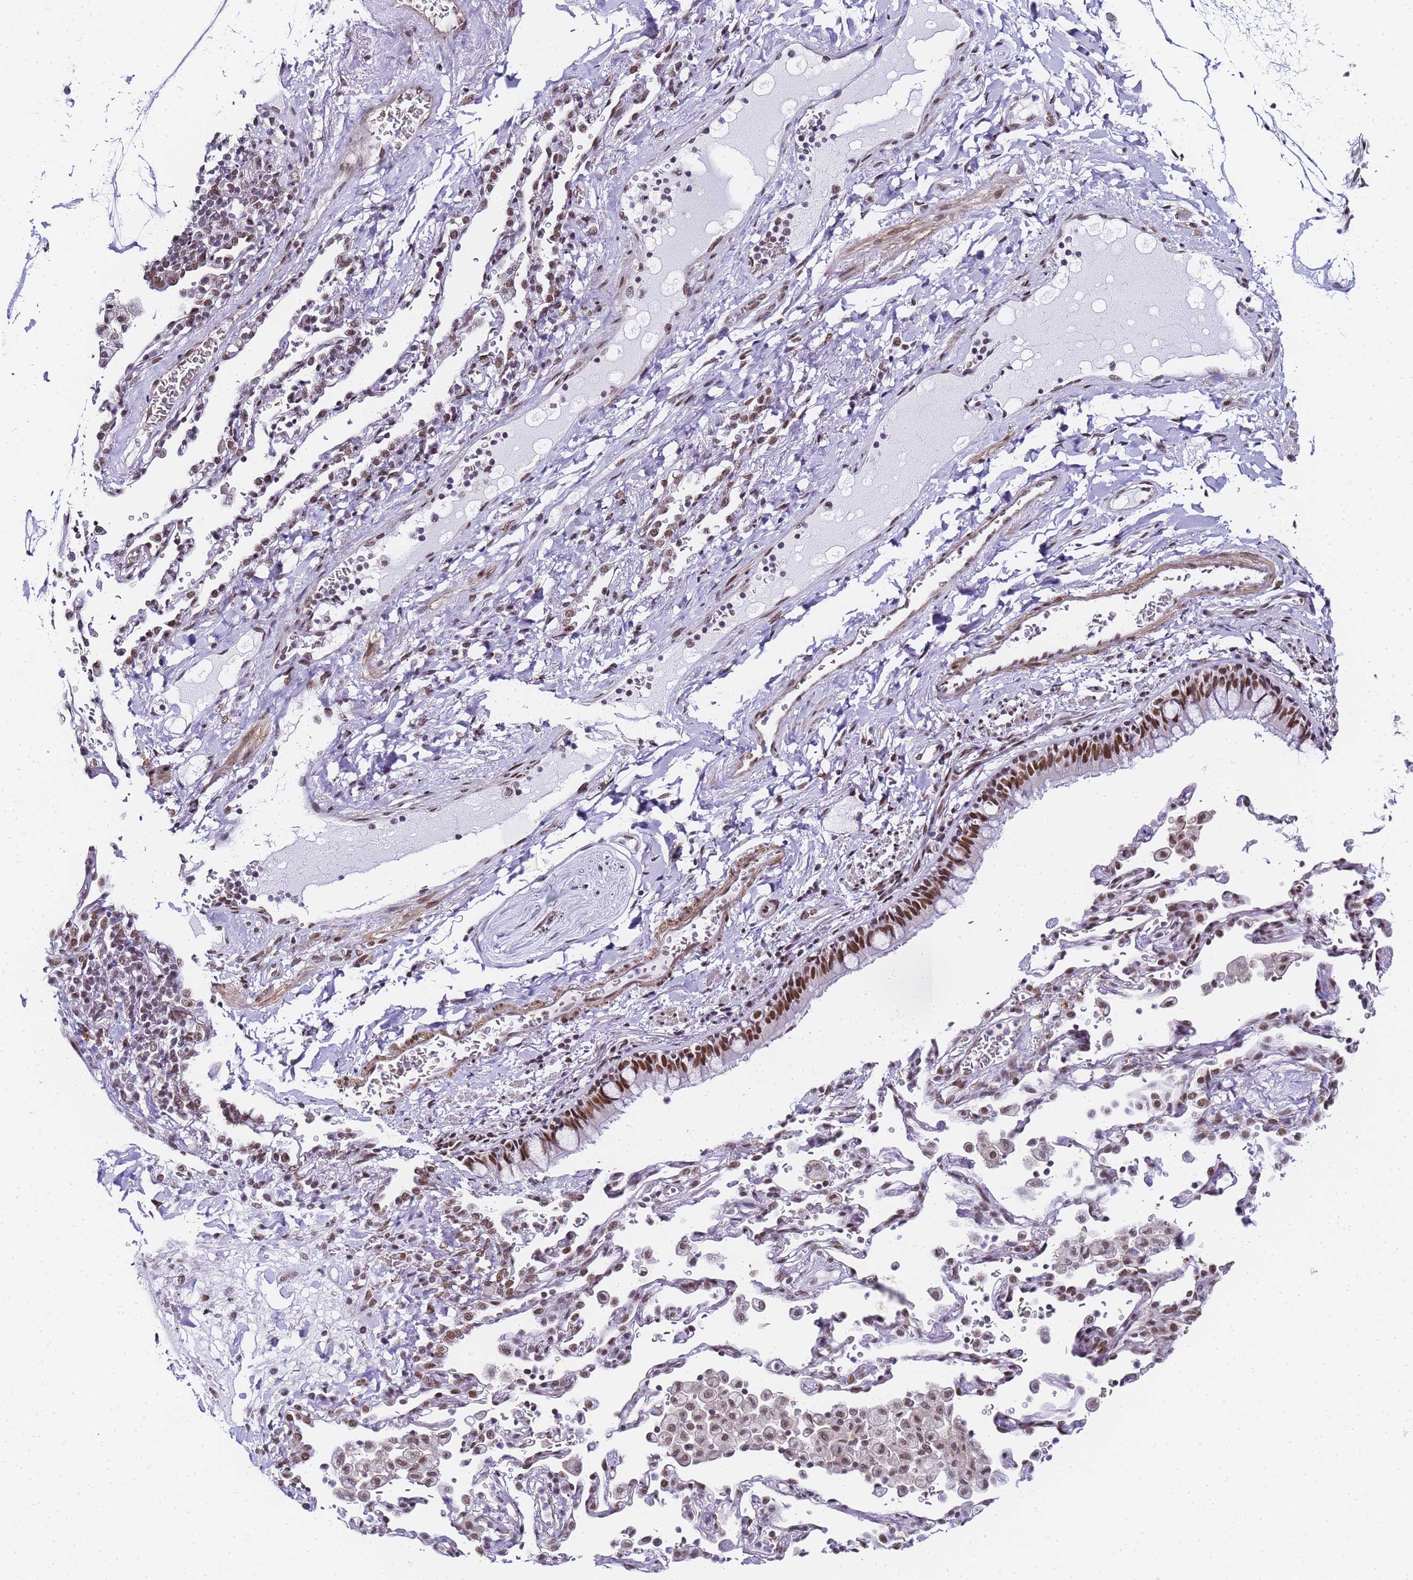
{"staining": {"intensity": "strong", "quantity": ">75%", "location": "nuclear"}, "tissue": "nasopharynx", "cell_type": "Respiratory epithelial cells", "image_type": "normal", "snomed": [{"axis": "morphology", "description": "Normal tissue, NOS"}, {"axis": "topography", "description": "Nasopharynx"}], "caption": "This histopathology image shows benign nasopharynx stained with immunohistochemistry to label a protein in brown. The nuclear of respiratory epithelial cells show strong positivity for the protein. Nuclei are counter-stained blue.", "gene": "POLR1A", "patient": {"sex": "male", "age": 64}}